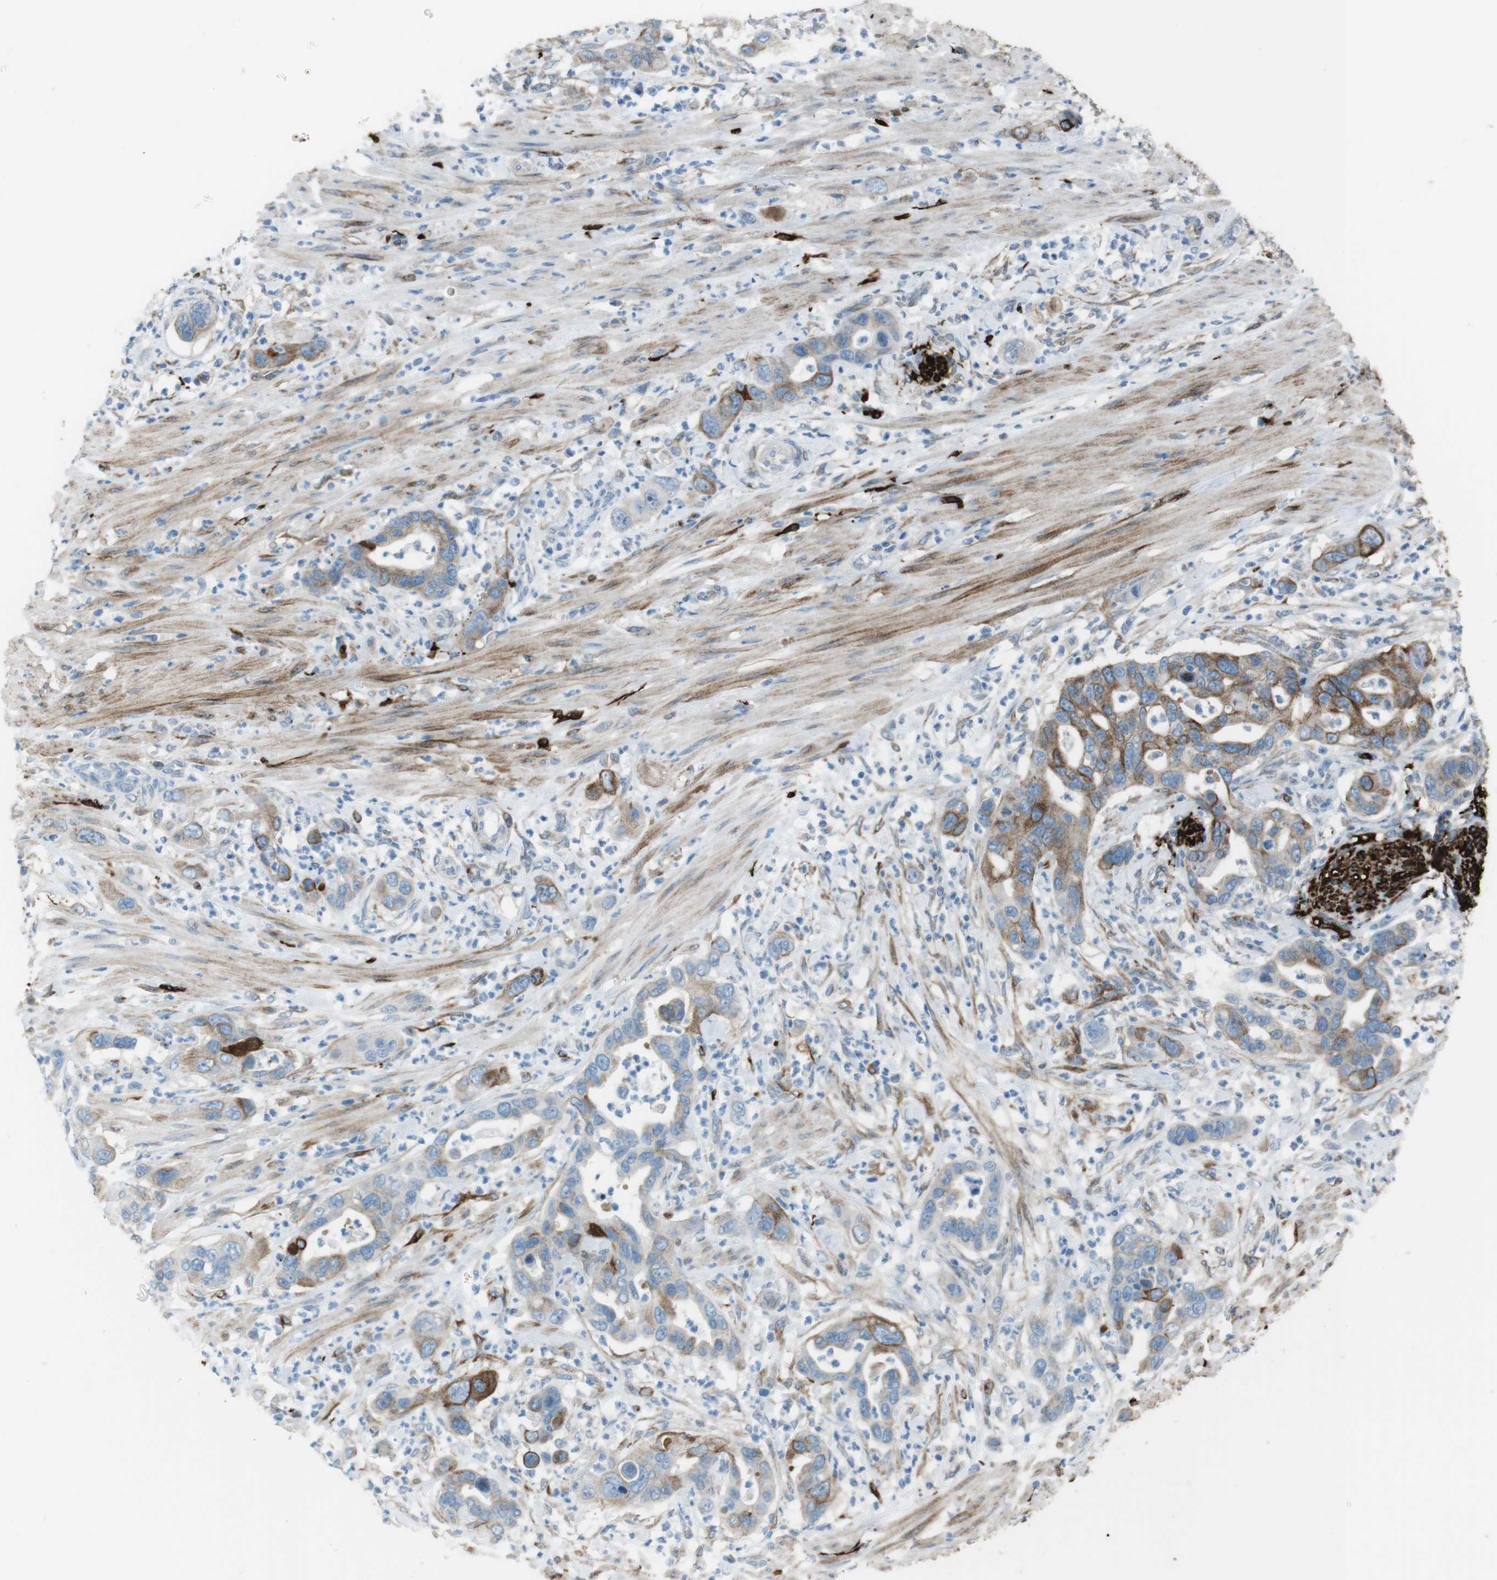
{"staining": {"intensity": "moderate", "quantity": "25%-75%", "location": "cytoplasmic/membranous"}, "tissue": "pancreatic cancer", "cell_type": "Tumor cells", "image_type": "cancer", "snomed": [{"axis": "morphology", "description": "Adenocarcinoma, NOS"}, {"axis": "topography", "description": "Pancreas"}], "caption": "Pancreatic cancer (adenocarcinoma) stained for a protein (brown) exhibits moderate cytoplasmic/membranous positive staining in approximately 25%-75% of tumor cells.", "gene": "TUBB2A", "patient": {"sex": "female", "age": 71}}